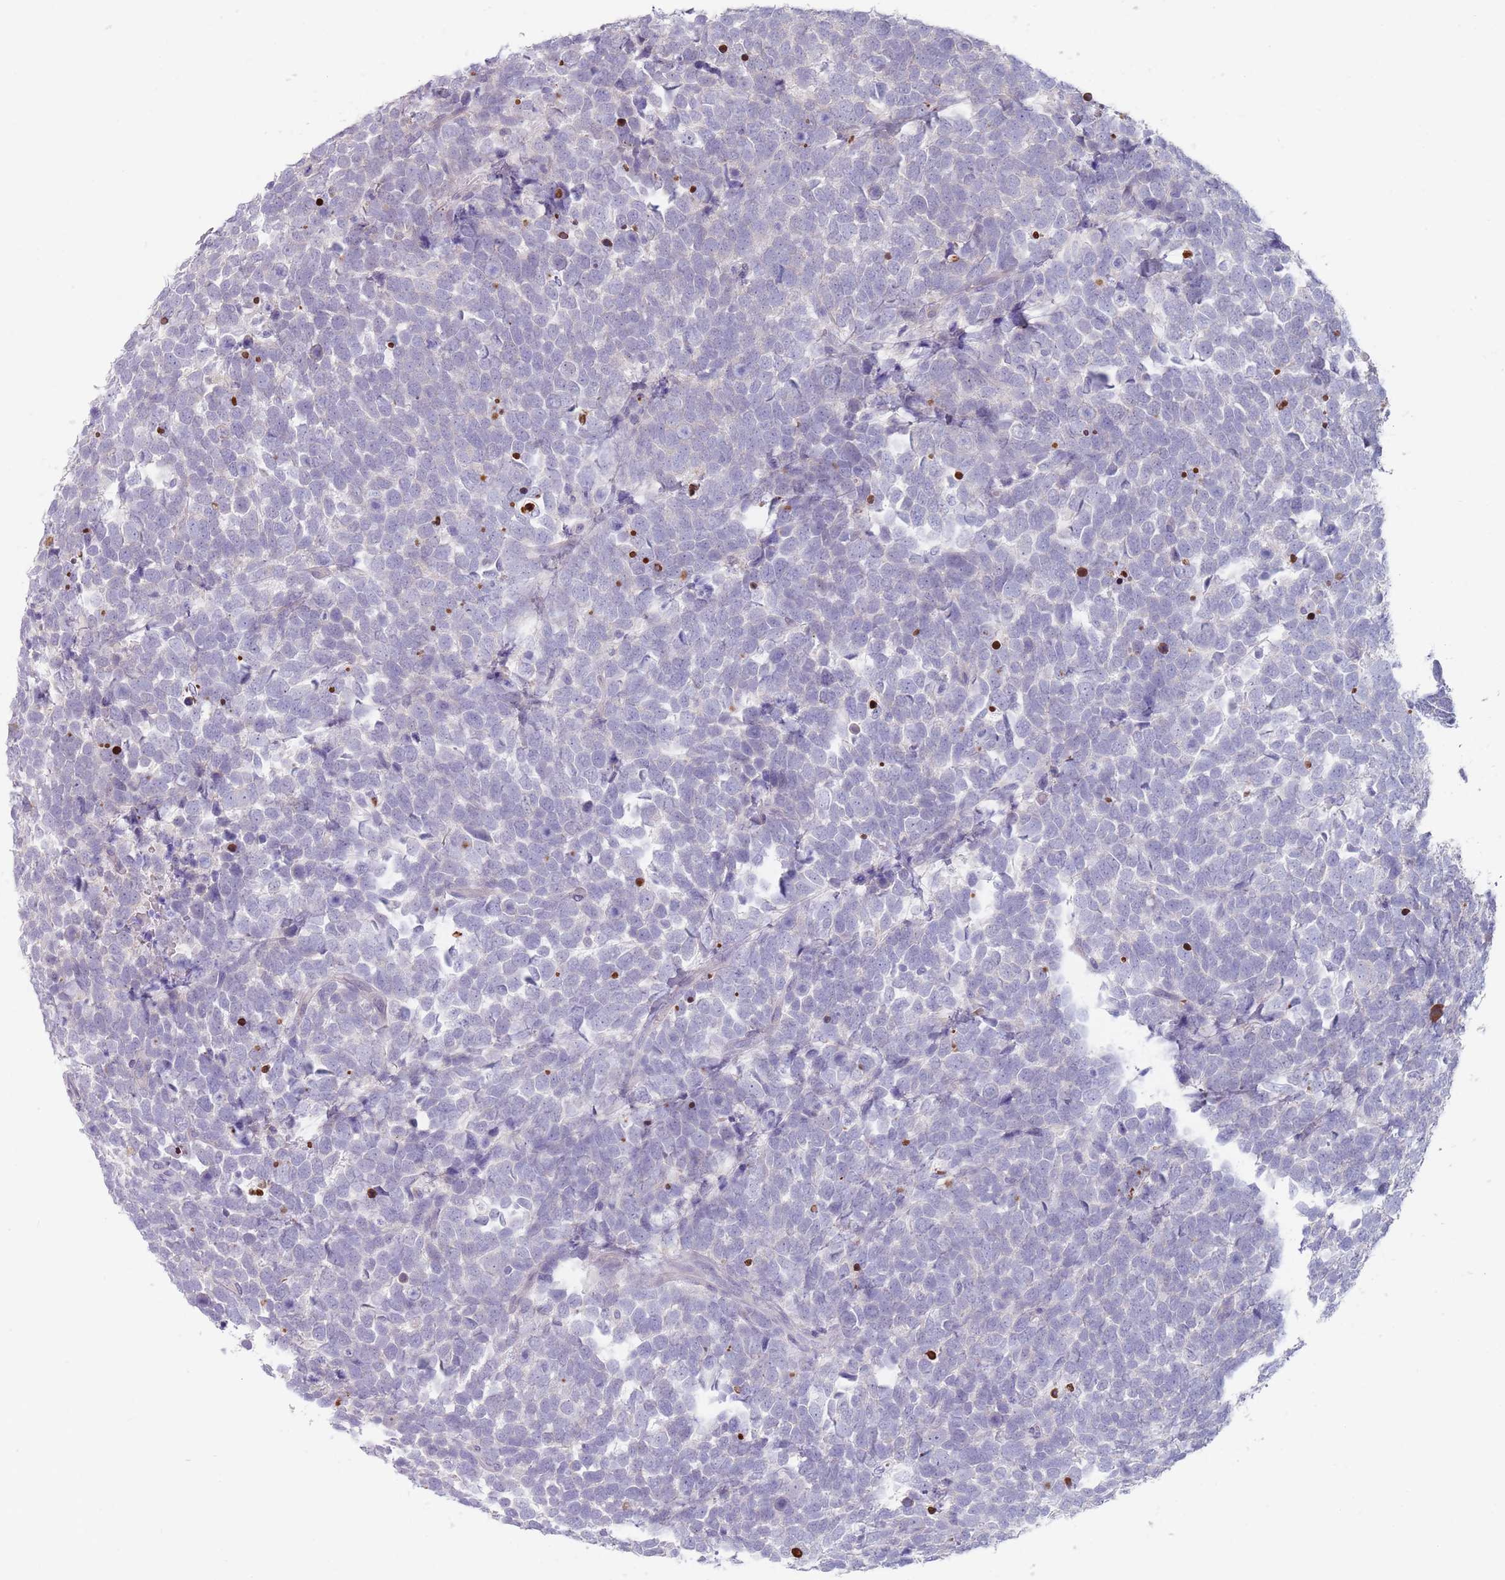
{"staining": {"intensity": "negative", "quantity": "none", "location": "none"}, "tissue": "urothelial cancer", "cell_type": "Tumor cells", "image_type": "cancer", "snomed": [{"axis": "morphology", "description": "Urothelial carcinoma, High grade"}, {"axis": "topography", "description": "Urinary bladder"}], "caption": "An immunohistochemistry photomicrograph of urothelial carcinoma (high-grade) is shown. There is no staining in tumor cells of urothelial carcinoma (high-grade). (DAB (3,3'-diaminobenzidine) immunohistochemistry, high magnification).", "gene": "DXO", "patient": {"sex": "female", "age": 82}}